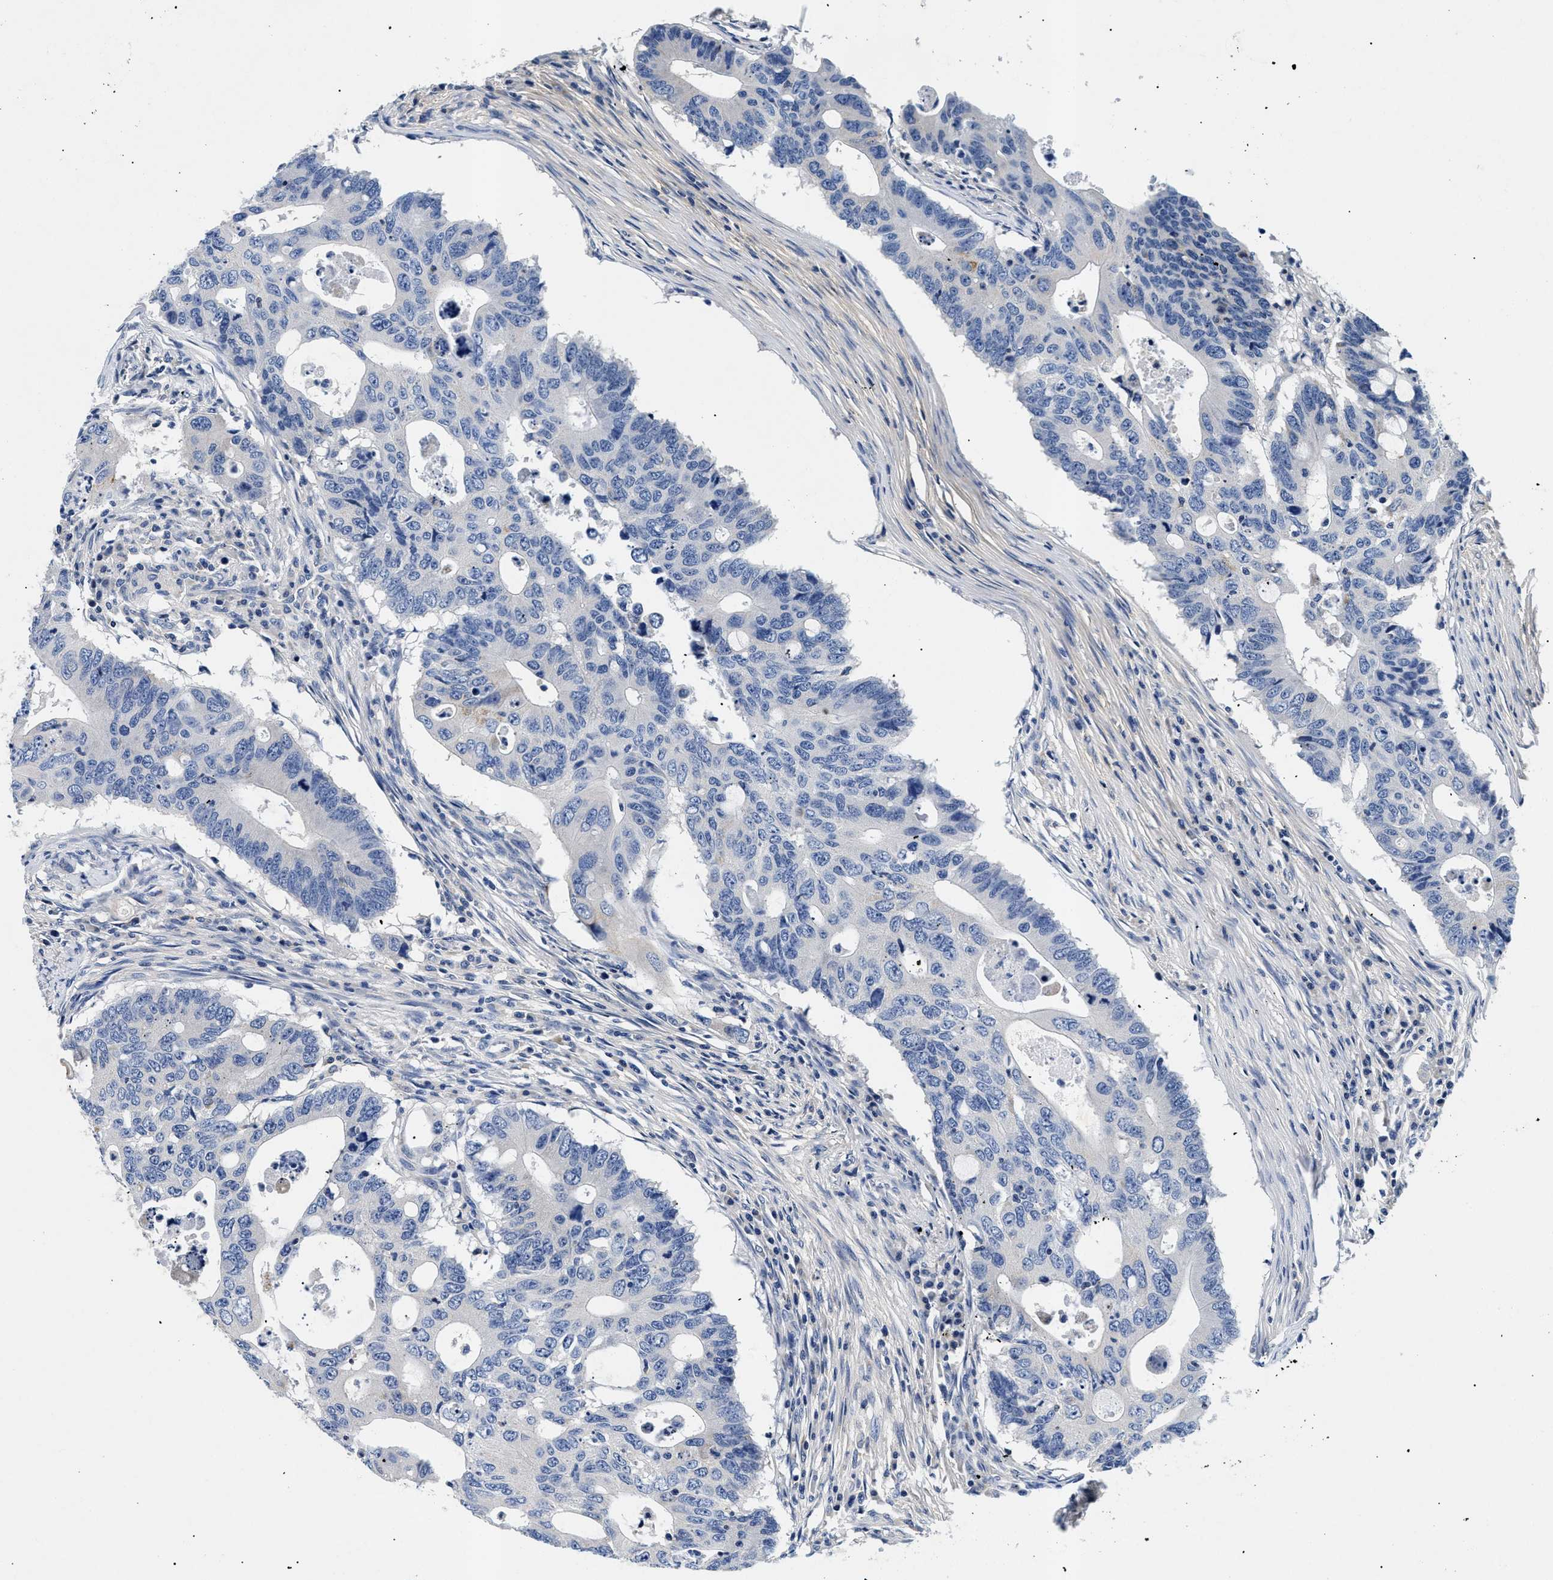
{"staining": {"intensity": "negative", "quantity": "none", "location": "none"}, "tissue": "colorectal cancer", "cell_type": "Tumor cells", "image_type": "cancer", "snomed": [{"axis": "morphology", "description": "Adenocarcinoma, NOS"}, {"axis": "topography", "description": "Colon"}], "caption": "Protein analysis of colorectal cancer (adenocarcinoma) exhibits no significant staining in tumor cells. (DAB (3,3'-diaminobenzidine) IHC with hematoxylin counter stain).", "gene": "MEA1", "patient": {"sex": "male", "age": 71}}